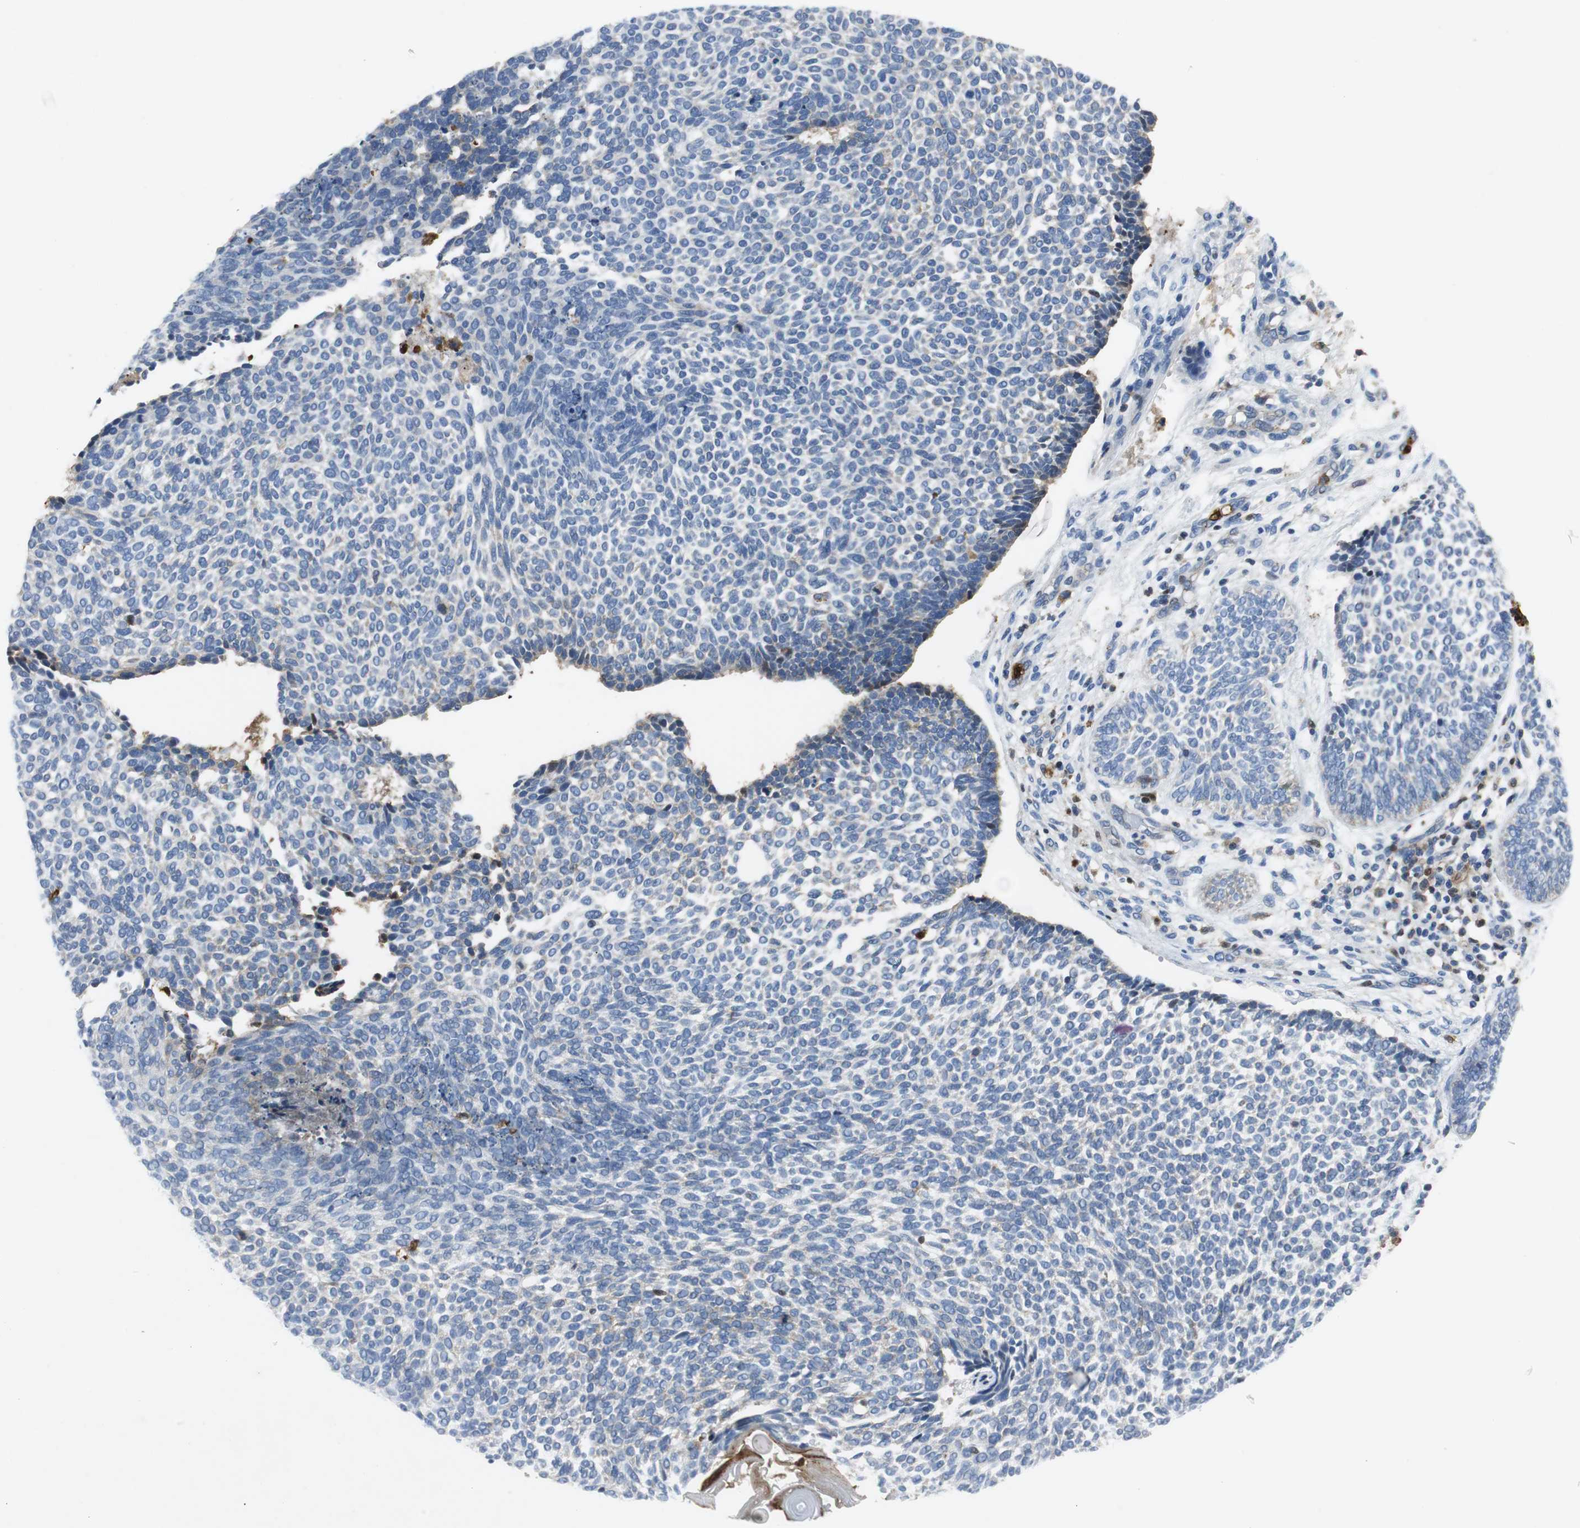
{"staining": {"intensity": "weak", "quantity": "<25%", "location": "cytoplasmic/membranous"}, "tissue": "skin cancer", "cell_type": "Tumor cells", "image_type": "cancer", "snomed": [{"axis": "morphology", "description": "Normal tissue, NOS"}, {"axis": "morphology", "description": "Basal cell carcinoma"}, {"axis": "topography", "description": "Skin"}], "caption": "A histopathology image of skin basal cell carcinoma stained for a protein exhibits no brown staining in tumor cells.", "gene": "ORM1", "patient": {"sex": "male", "age": 87}}